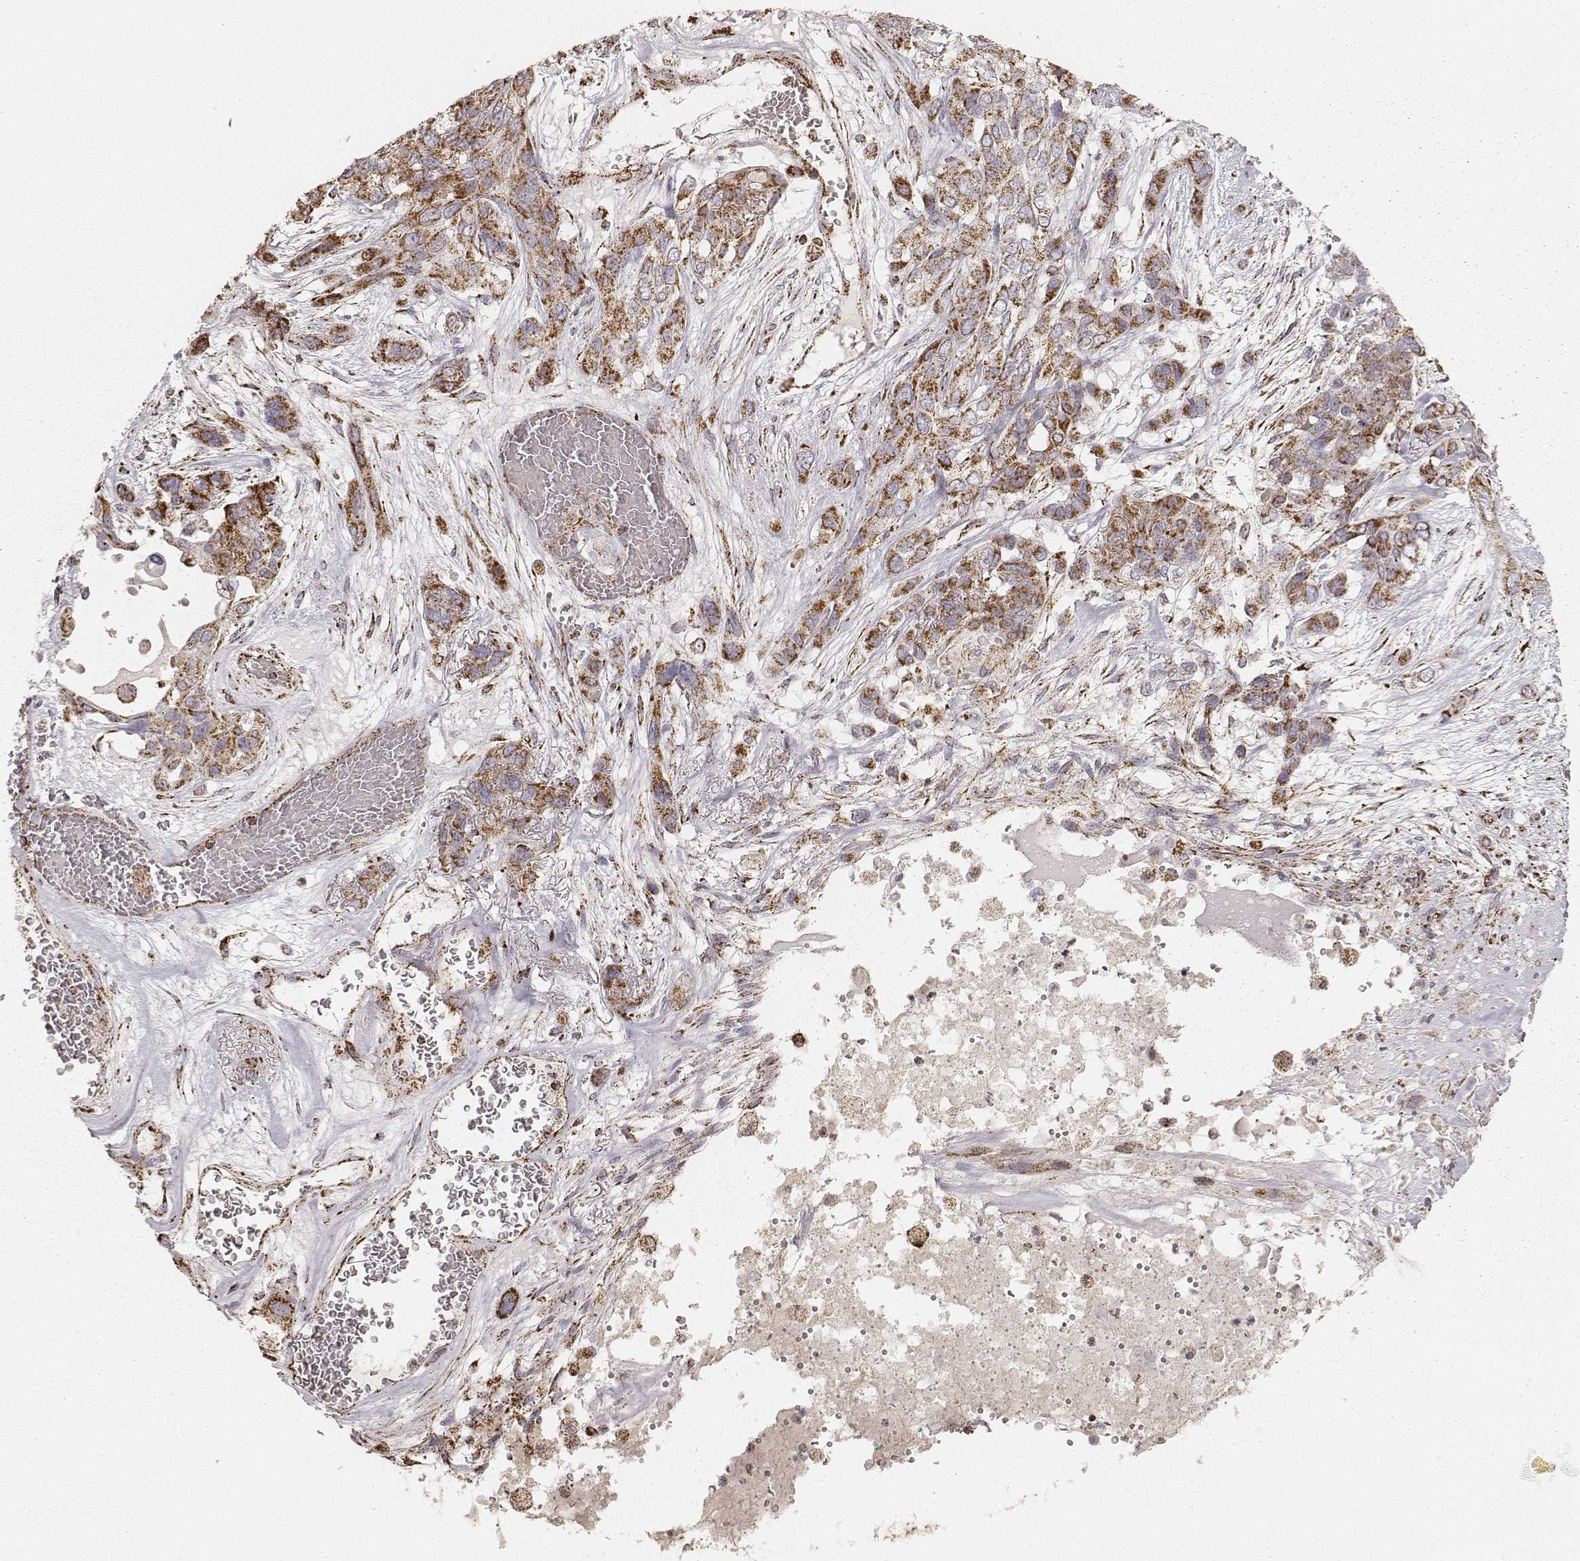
{"staining": {"intensity": "moderate", "quantity": ">75%", "location": "cytoplasmic/membranous"}, "tissue": "lung cancer", "cell_type": "Tumor cells", "image_type": "cancer", "snomed": [{"axis": "morphology", "description": "Squamous cell carcinoma, NOS"}, {"axis": "topography", "description": "Lung"}], "caption": "Lung cancer stained with a protein marker displays moderate staining in tumor cells.", "gene": "CS", "patient": {"sex": "female", "age": 70}}